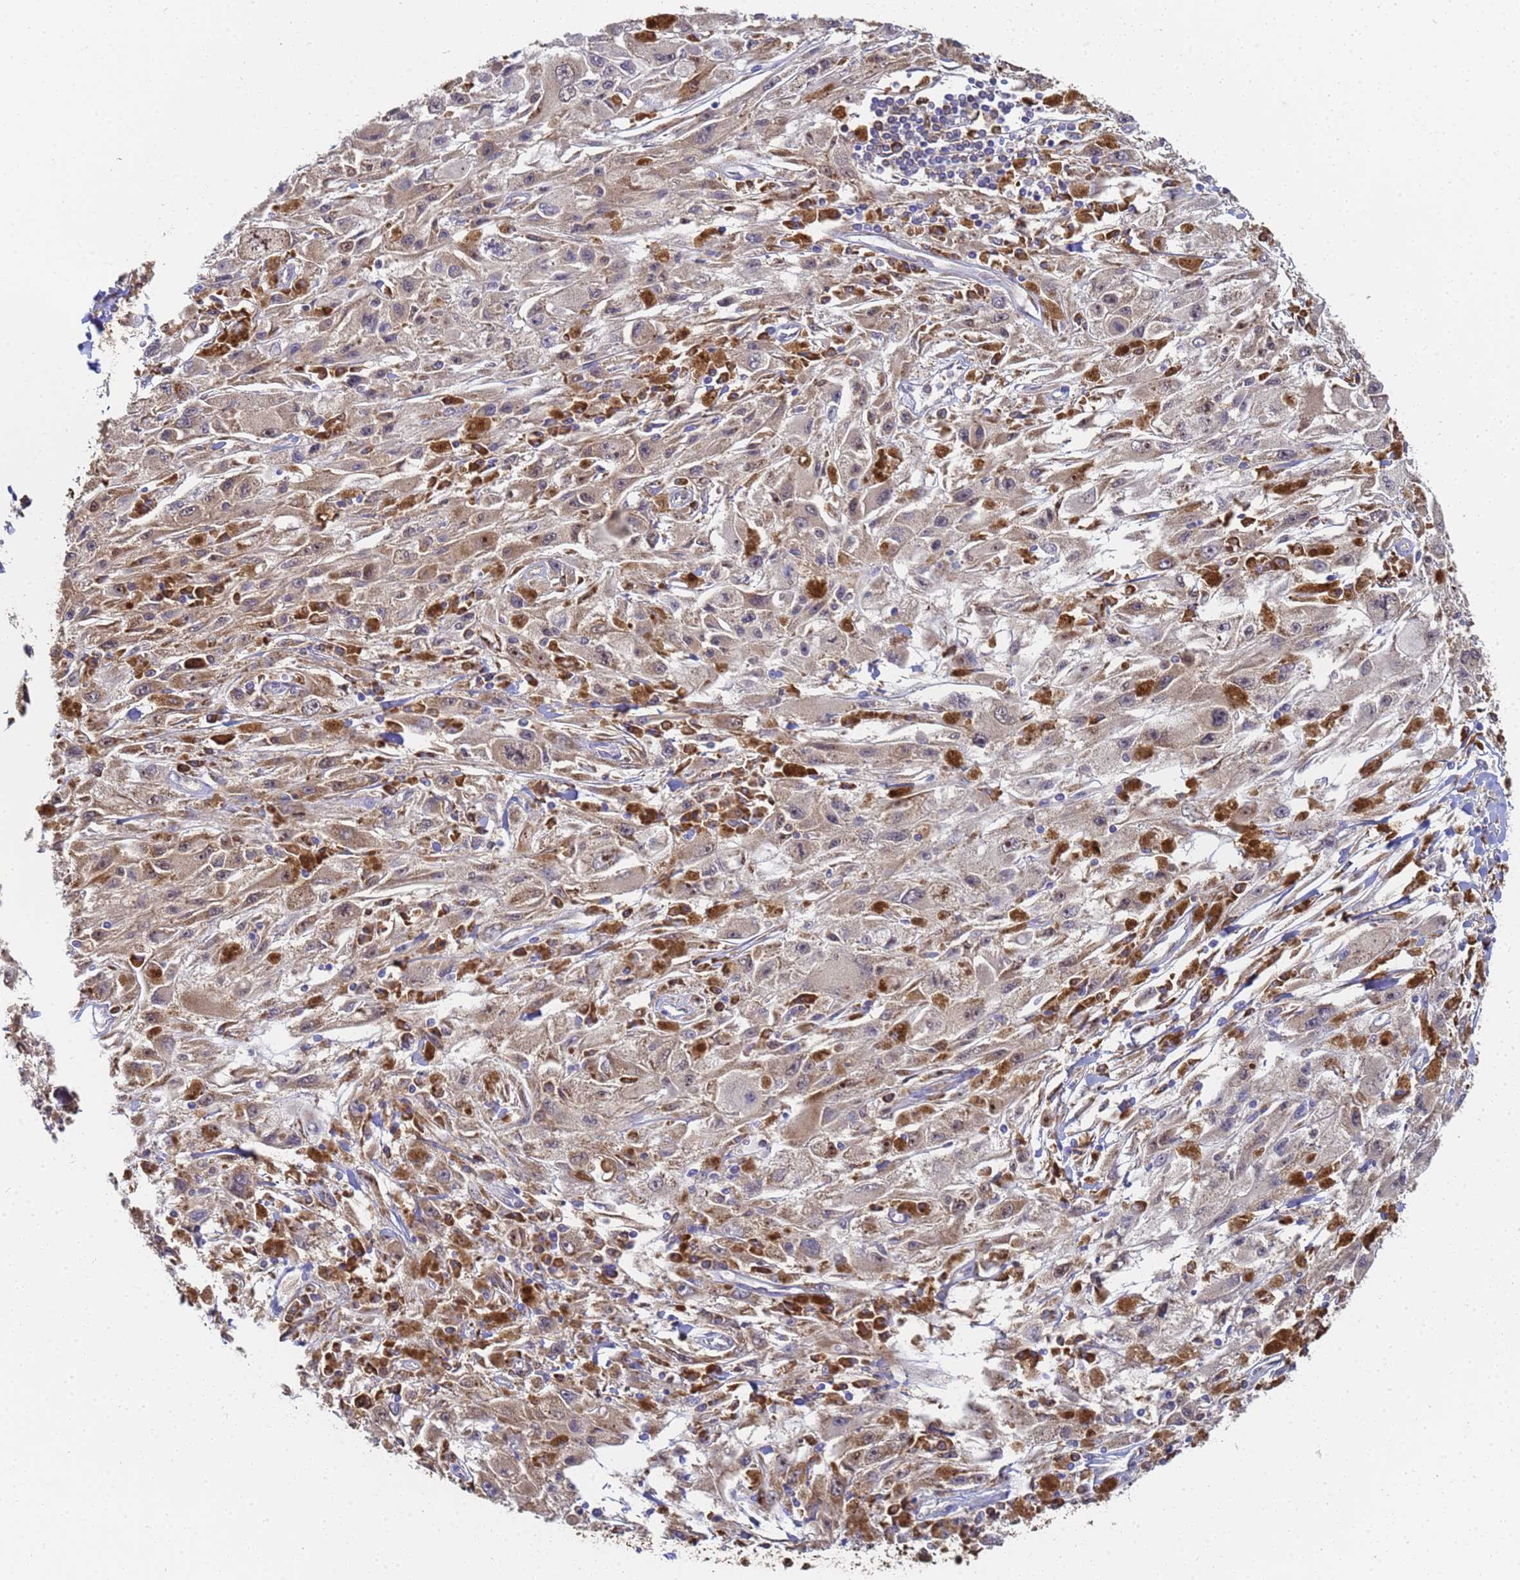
{"staining": {"intensity": "moderate", "quantity": ">75%", "location": "cytoplasmic/membranous"}, "tissue": "melanoma", "cell_type": "Tumor cells", "image_type": "cancer", "snomed": [{"axis": "morphology", "description": "Malignant melanoma, Metastatic site"}, {"axis": "topography", "description": "Skin"}], "caption": "Tumor cells exhibit medium levels of moderate cytoplasmic/membranous positivity in approximately >75% of cells in malignant melanoma (metastatic site). (DAB (3,3'-diaminobenzidine) = brown stain, brightfield microscopy at high magnification).", "gene": "NME1-NME2", "patient": {"sex": "male", "age": 53}}